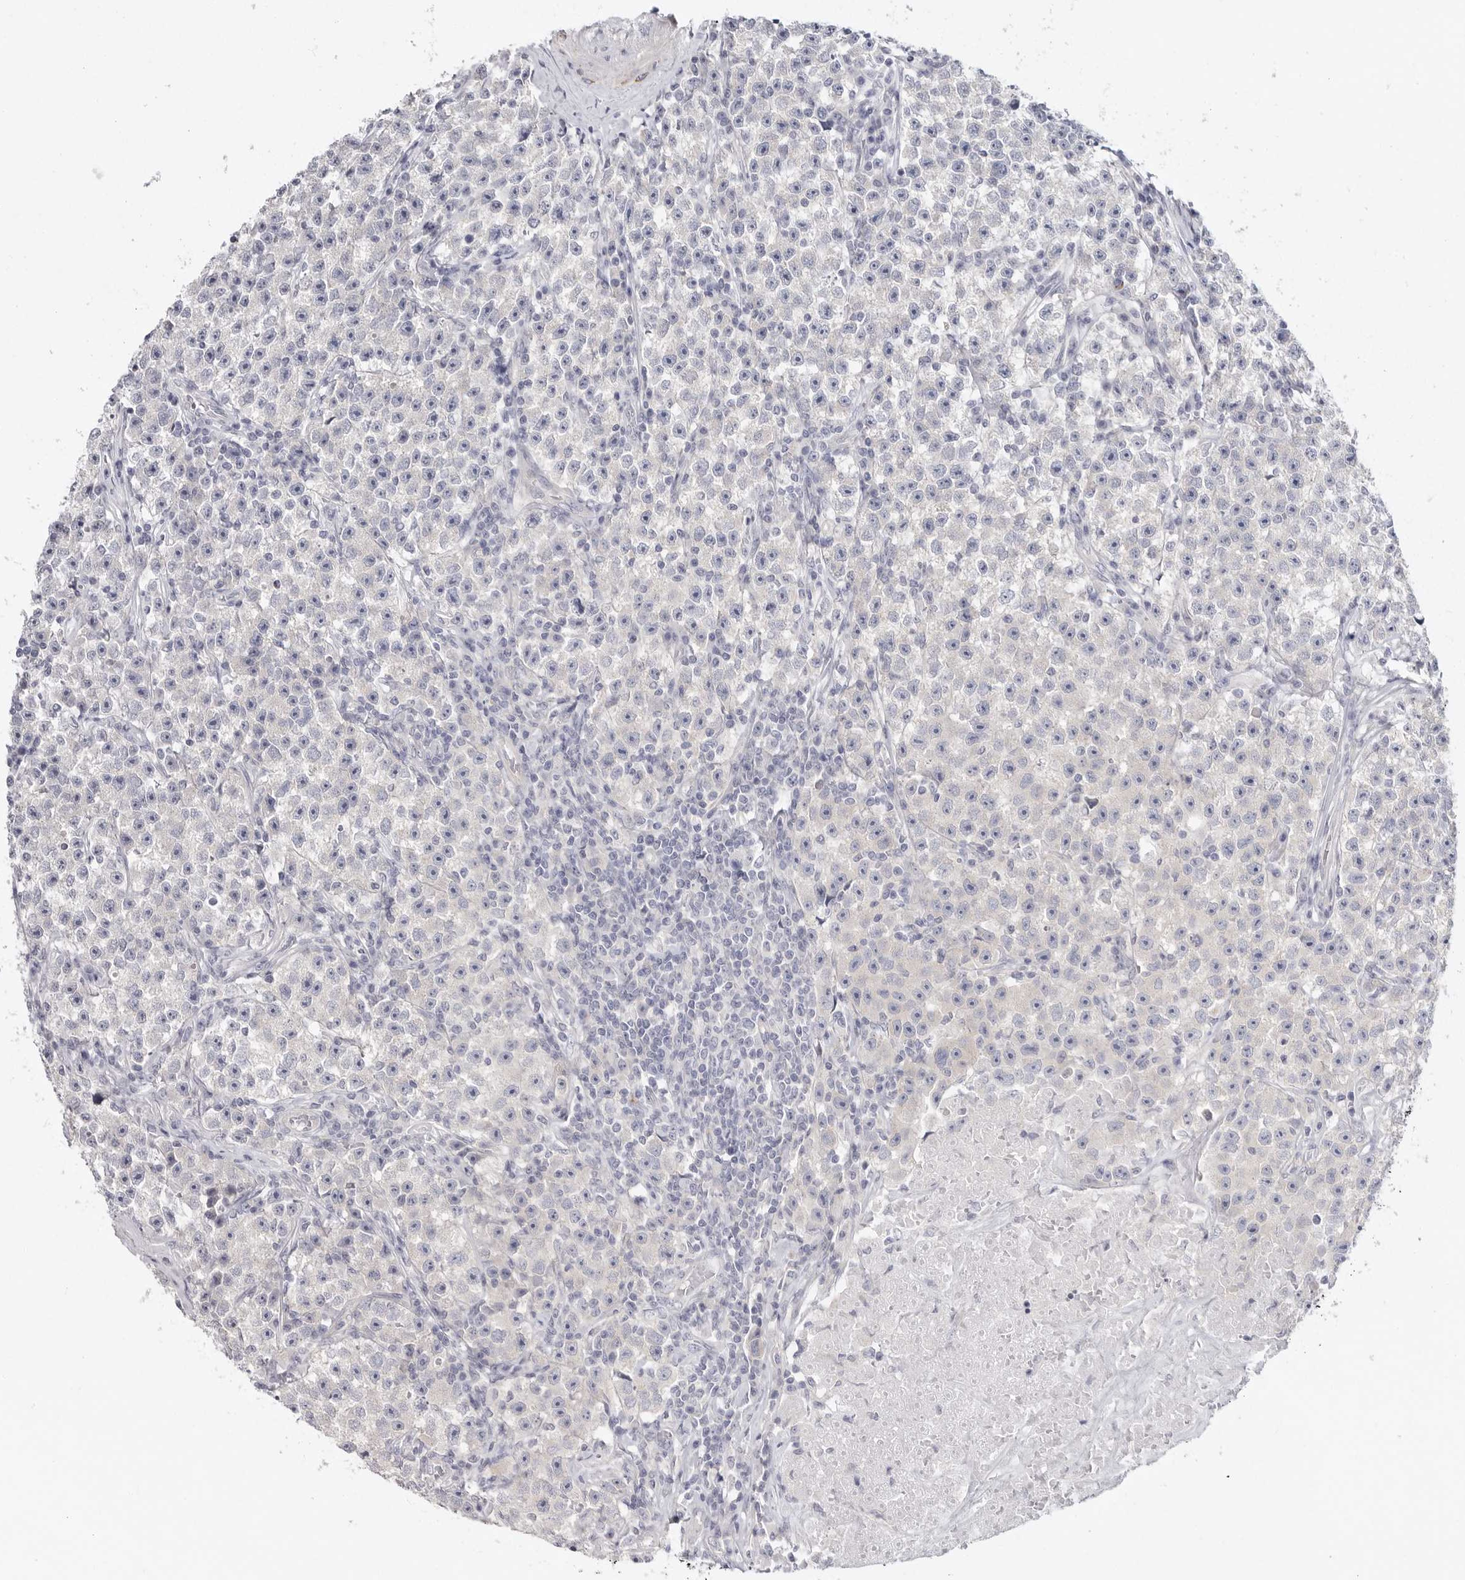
{"staining": {"intensity": "negative", "quantity": "none", "location": "none"}, "tissue": "testis cancer", "cell_type": "Tumor cells", "image_type": "cancer", "snomed": [{"axis": "morphology", "description": "Seminoma, NOS"}, {"axis": "topography", "description": "Testis"}], "caption": "Seminoma (testis) was stained to show a protein in brown. There is no significant expression in tumor cells.", "gene": "ELP3", "patient": {"sex": "male", "age": 22}}